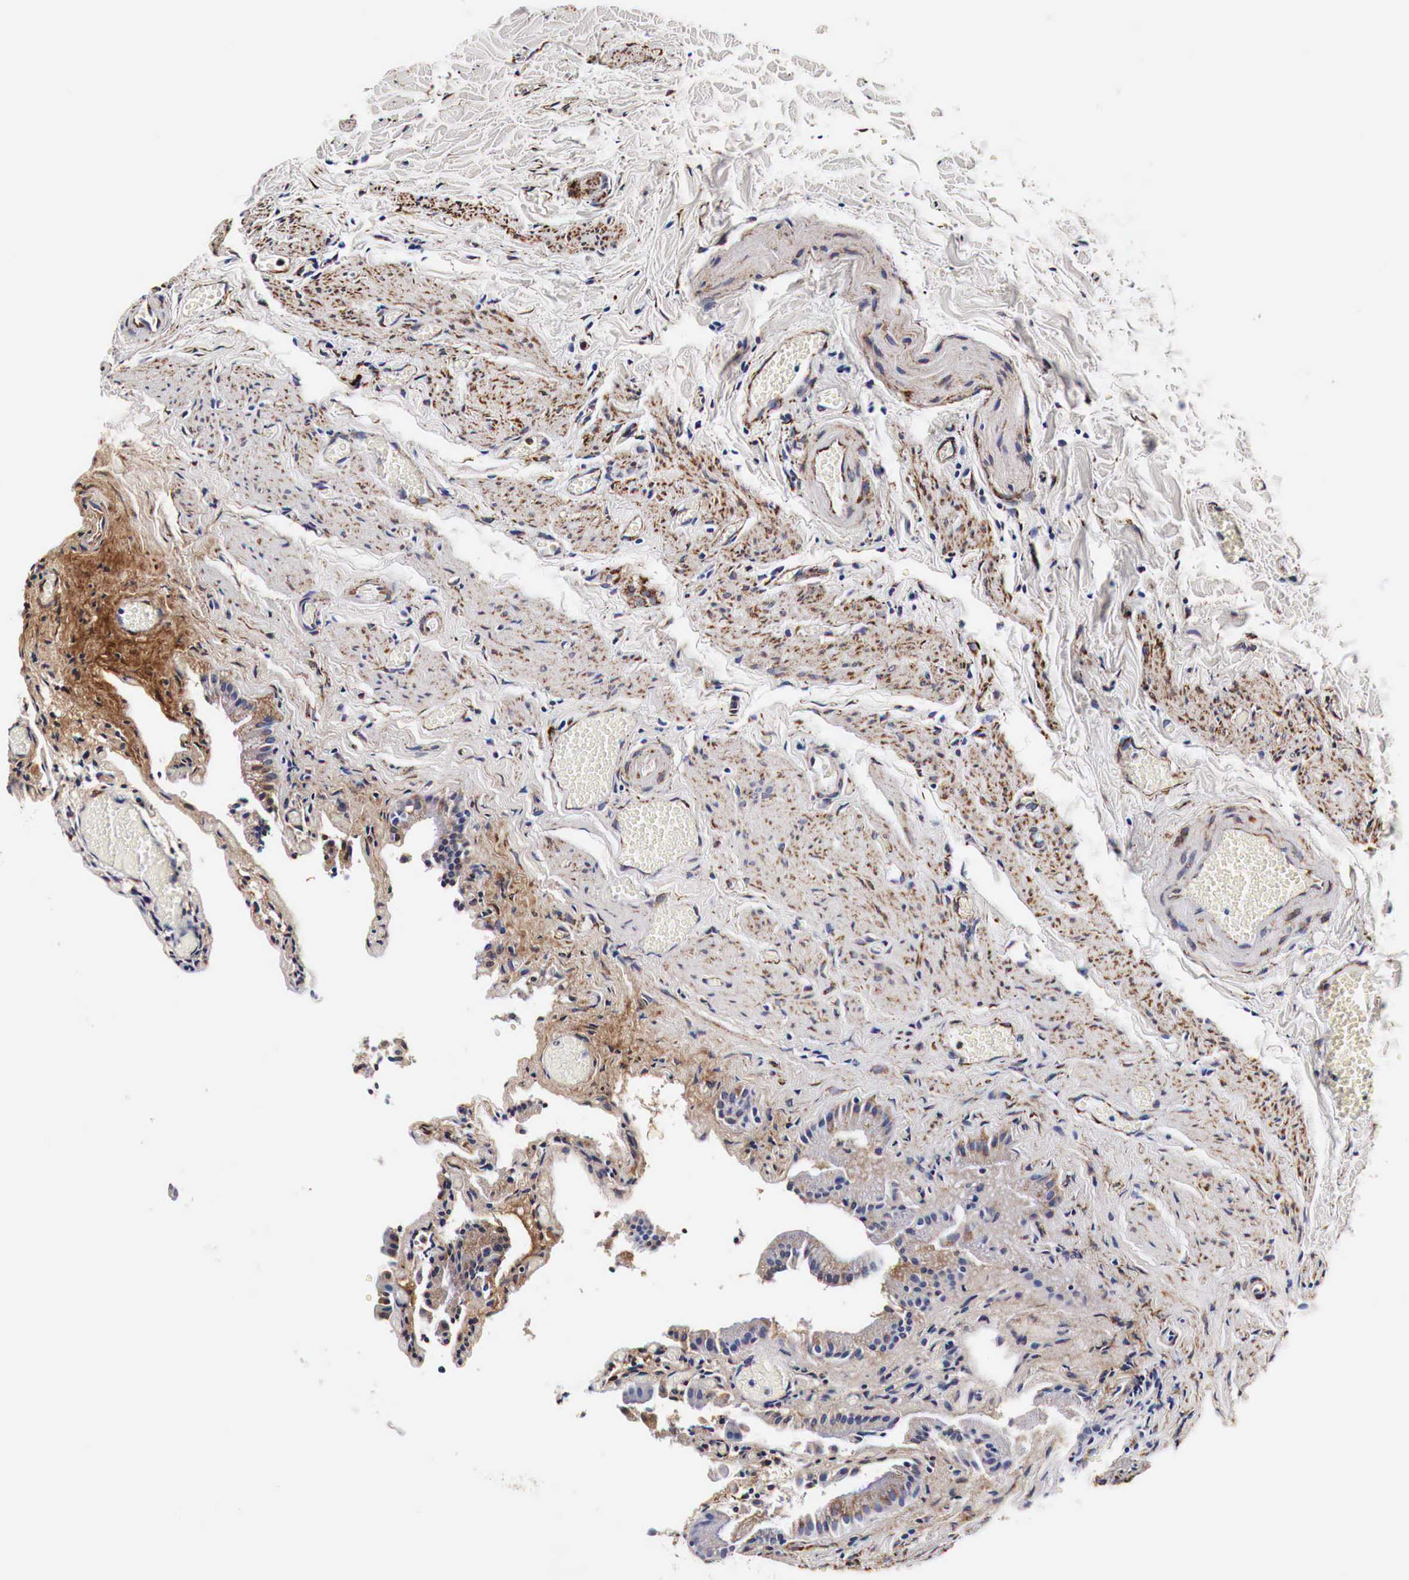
{"staining": {"intensity": "strong", "quantity": "25%-75%", "location": "cytoplasmic/membranous"}, "tissue": "gallbladder", "cell_type": "Glandular cells", "image_type": "normal", "snomed": [{"axis": "morphology", "description": "Normal tissue, NOS"}, {"axis": "topography", "description": "Gallbladder"}], "caption": "IHC staining of benign gallbladder, which reveals high levels of strong cytoplasmic/membranous expression in approximately 25%-75% of glandular cells indicating strong cytoplasmic/membranous protein positivity. The staining was performed using DAB (3,3'-diaminobenzidine) (brown) for protein detection and nuclei were counterstained in hematoxylin (blue).", "gene": "CKAP4", "patient": {"sex": "female", "age": 44}}